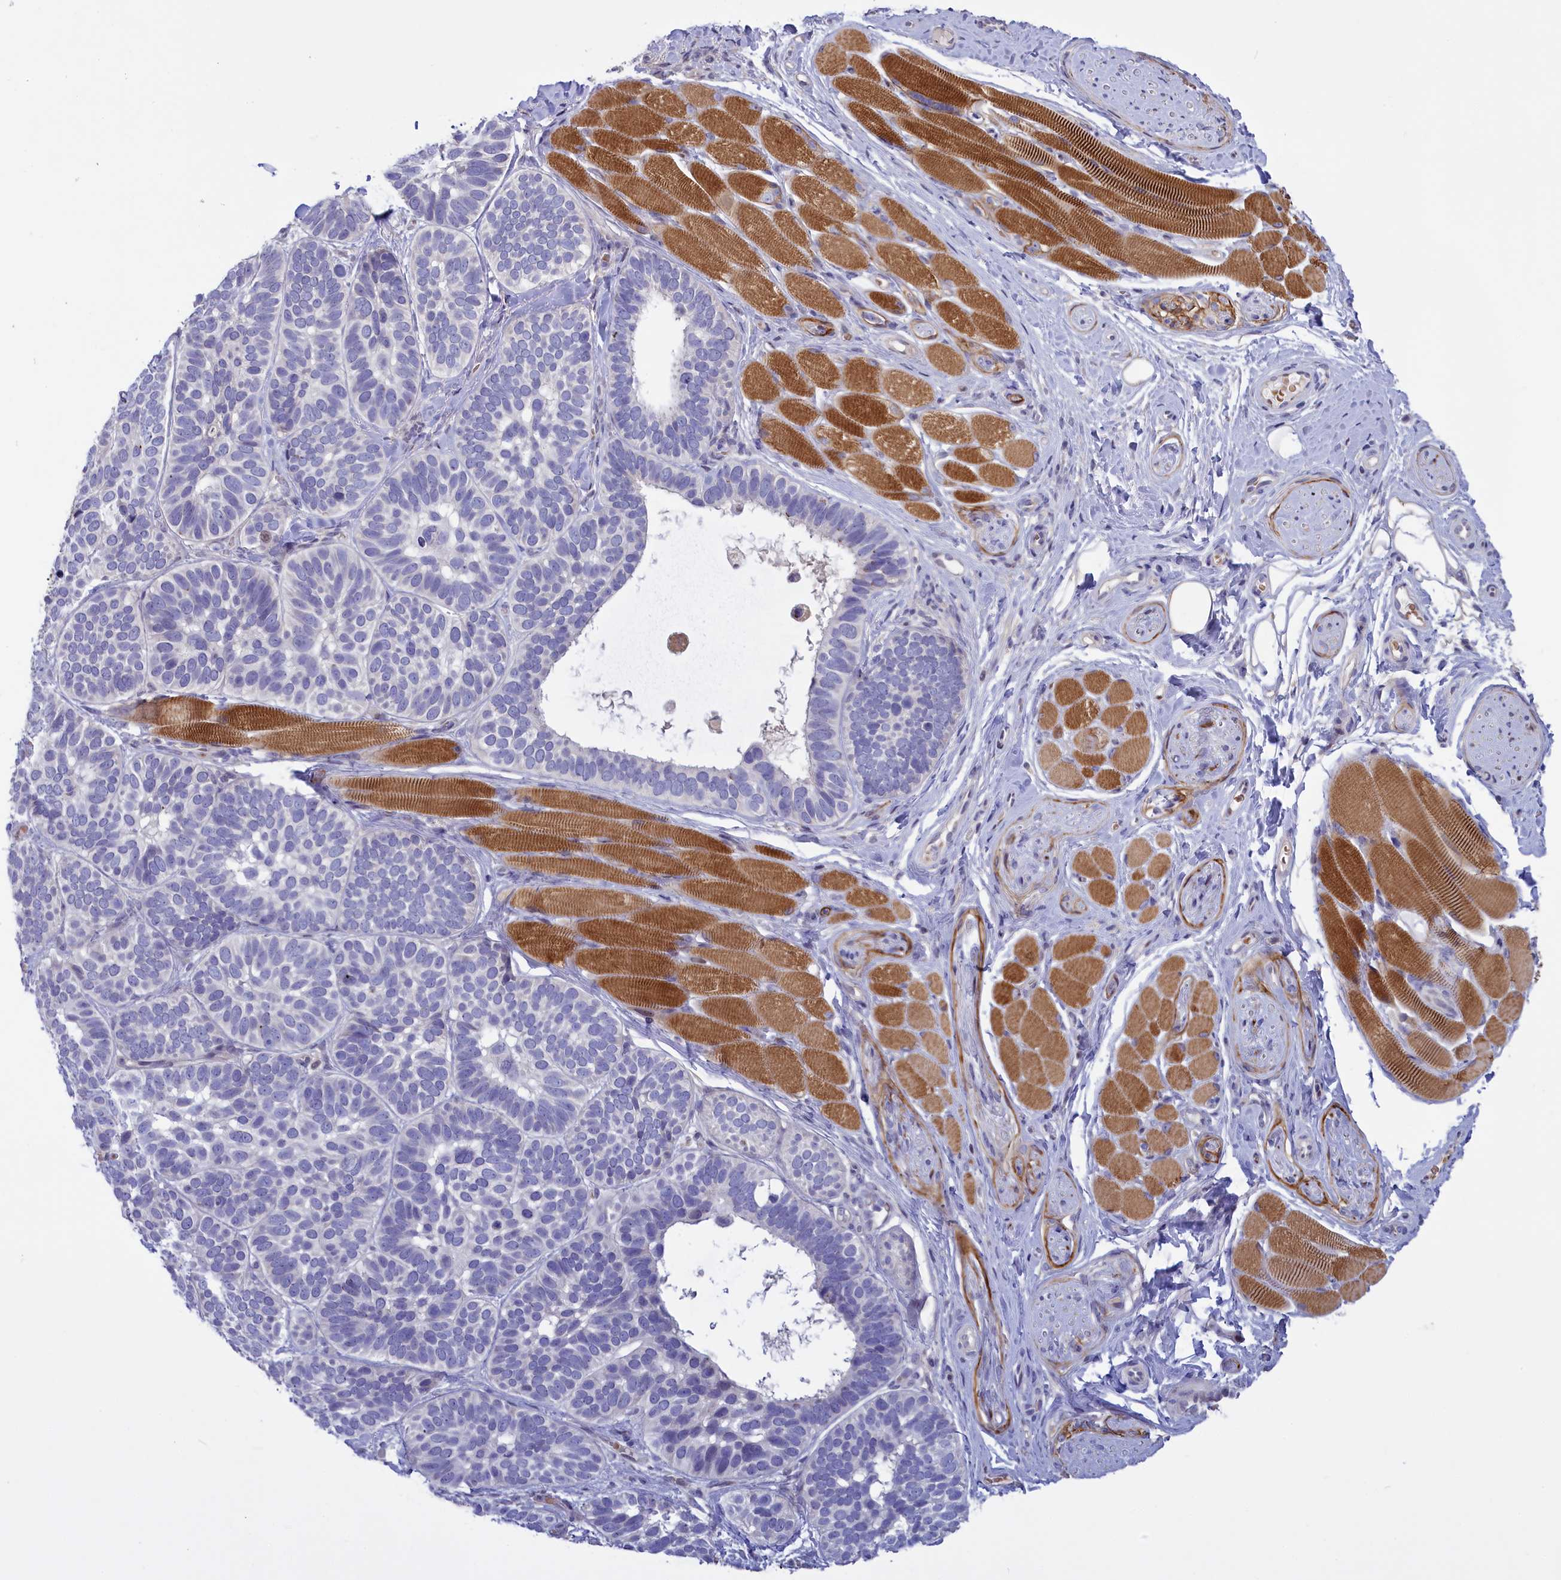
{"staining": {"intensity": "negative", "quantity": "none", "location": "none"}, "tissue": "skin cancer", "cell_type": "Tumor cells", "image_type": "cancer", "snomed": [{"axis": "morphology", "description": "Basal cell carcinoma"}, {"axis": "topography", "description": "Skin"}], "caption": "This is a micrograph of IHC staining of basal cell carcinoma (skin), which shows no staining in tumor cells. (DAB IHC visualized using brightfield microscopy, high magnification).", "gene": "HYKK", "patient": {"sex": "male", "age": 62}}